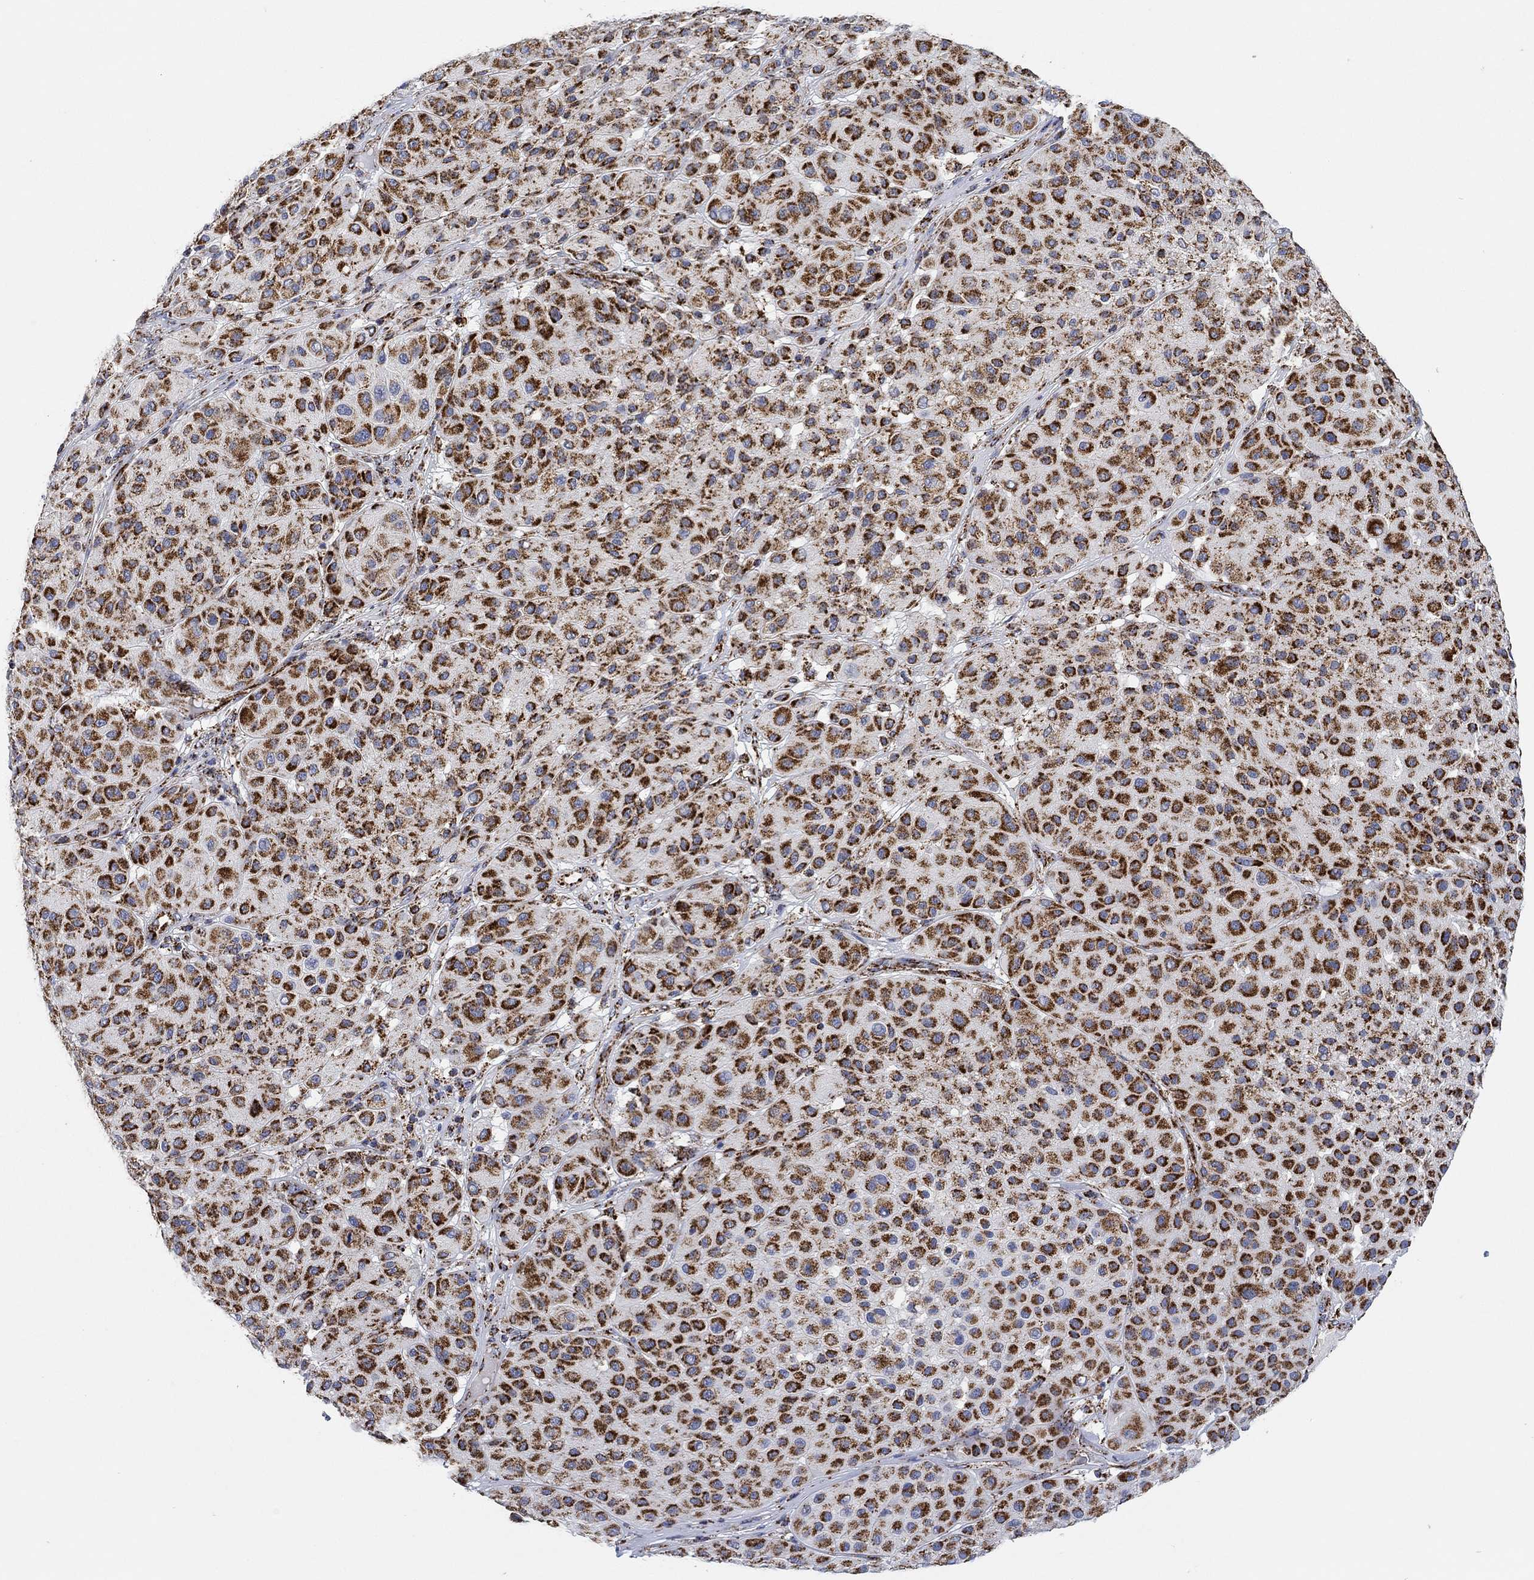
{"staining": {"intensity": "strong", "quantity": ">75%", "location": "cytoplasmic/membranous"}, "tissue": "melanoma", "cell_type": "Tumor cells", "image_type": "cancer", "snomed": [{"axis": "morphology", "description": "Malignant melanoma, Metastatic site"}, {"axis": "topography", "description": "Smooth muscle"}], "caption": "Immunohistochemical staining of melanoma demonstrates high levels of strong cytoplasmic/membranous expression in approximately >75% of tumor cells.", "gene": "NDUFS3", "patient": {"sex": "male", "age": 41}}